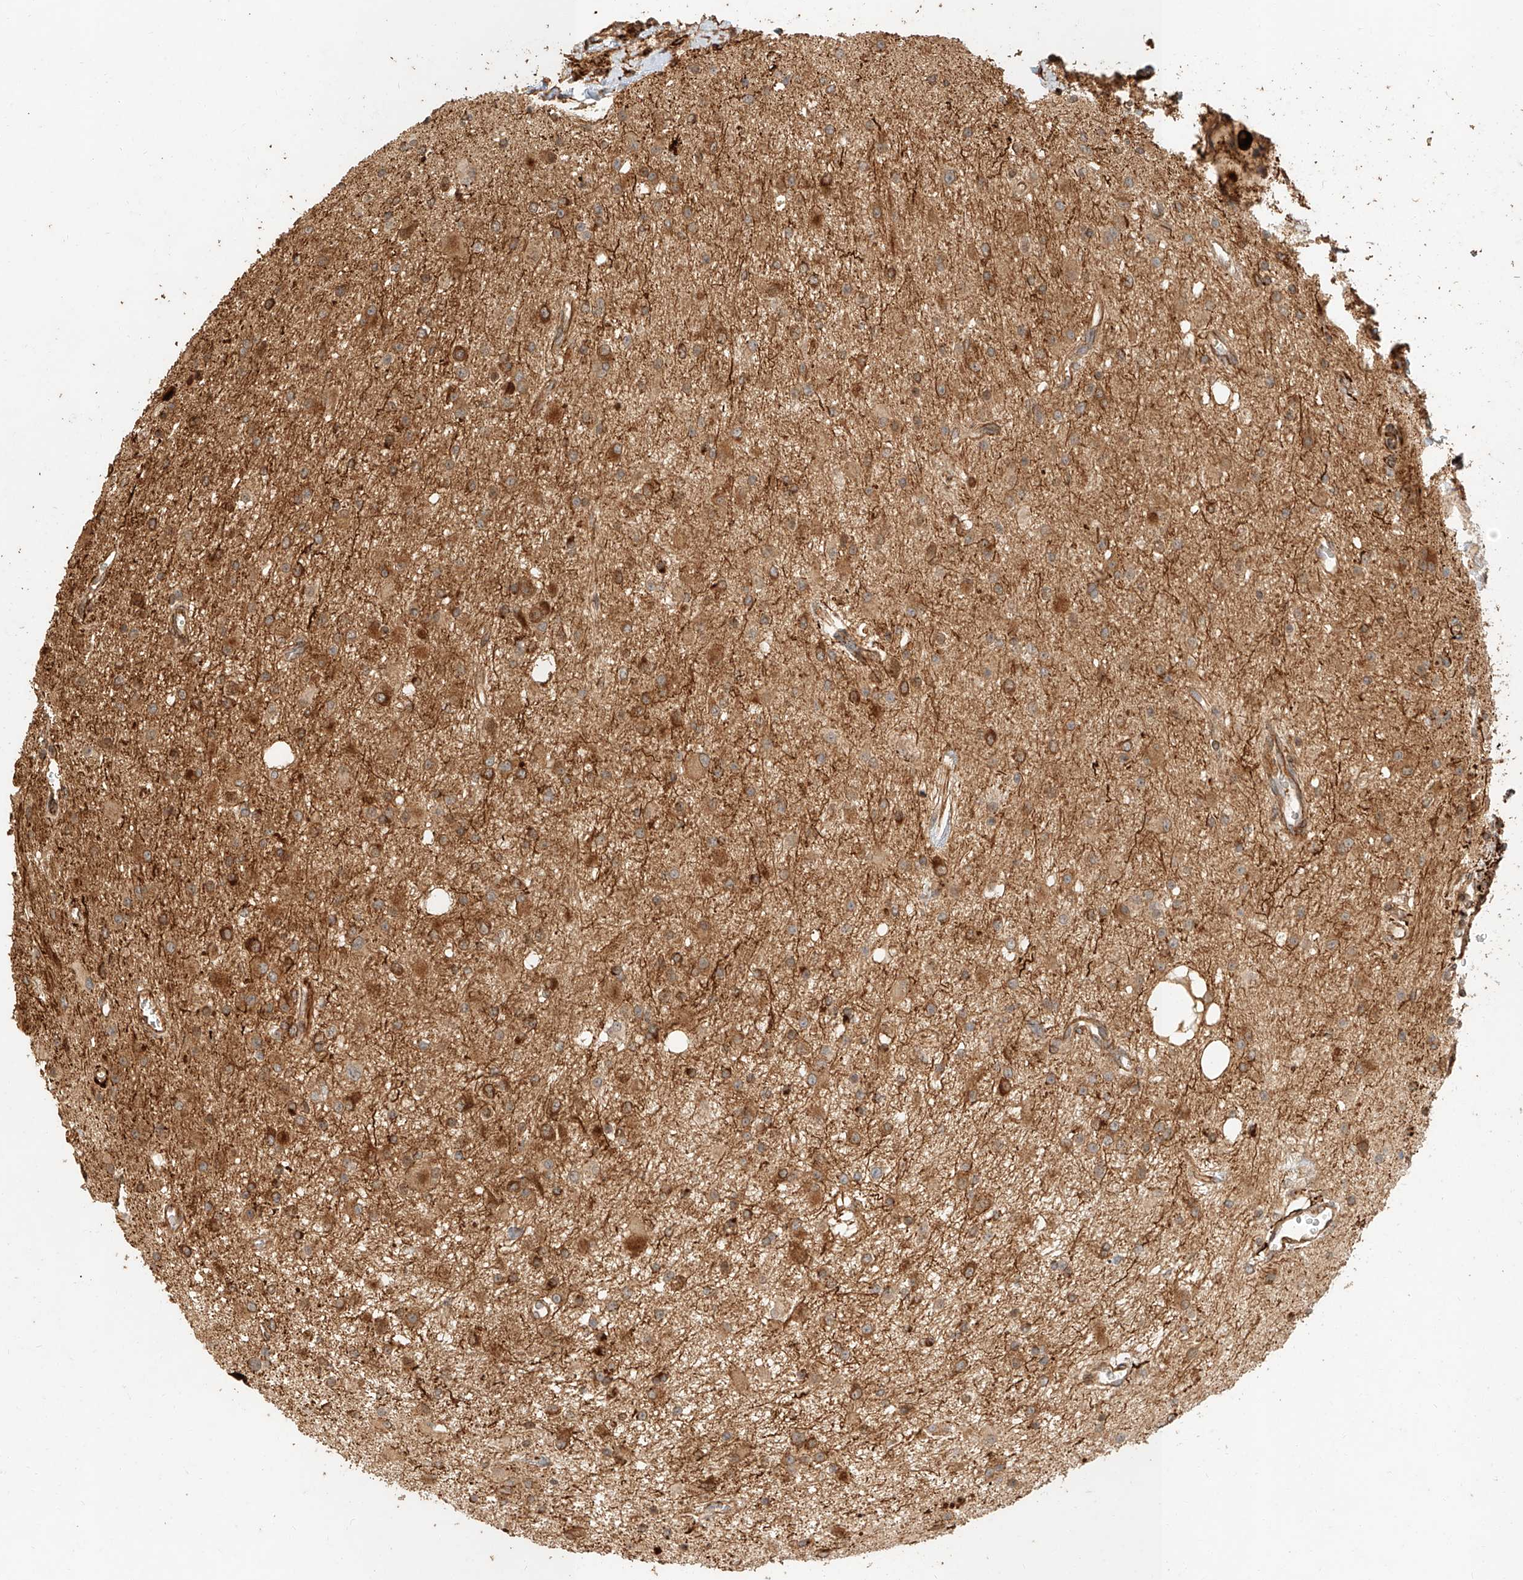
{"staining": {"intensity": "moderate", "quantity": ">75%", "location": "cytoplasmic/membranous"}, "tissue": "glioma", "cell_type": "Tumor cells", "image_type": "cancer", "snomed": [{"axis": "morphology", "description": "Glioma, malignant, High grade"}, {"axis": "topography", "description": "Brain"}], "caption": "High-power microscopy captured an IHC image of malignant high-grade glioma, revealing moderate cytoplasmic/membranous staining in about >75% of tumor cells. The staining was performed using DAB (3,3'-diaminobenzidine), with brown indicating positive protein expression. Nuclei are stained blue with hematoxylin.", "gene": "NAP1L1", "patient": {"sex": "male", "age": 34}}